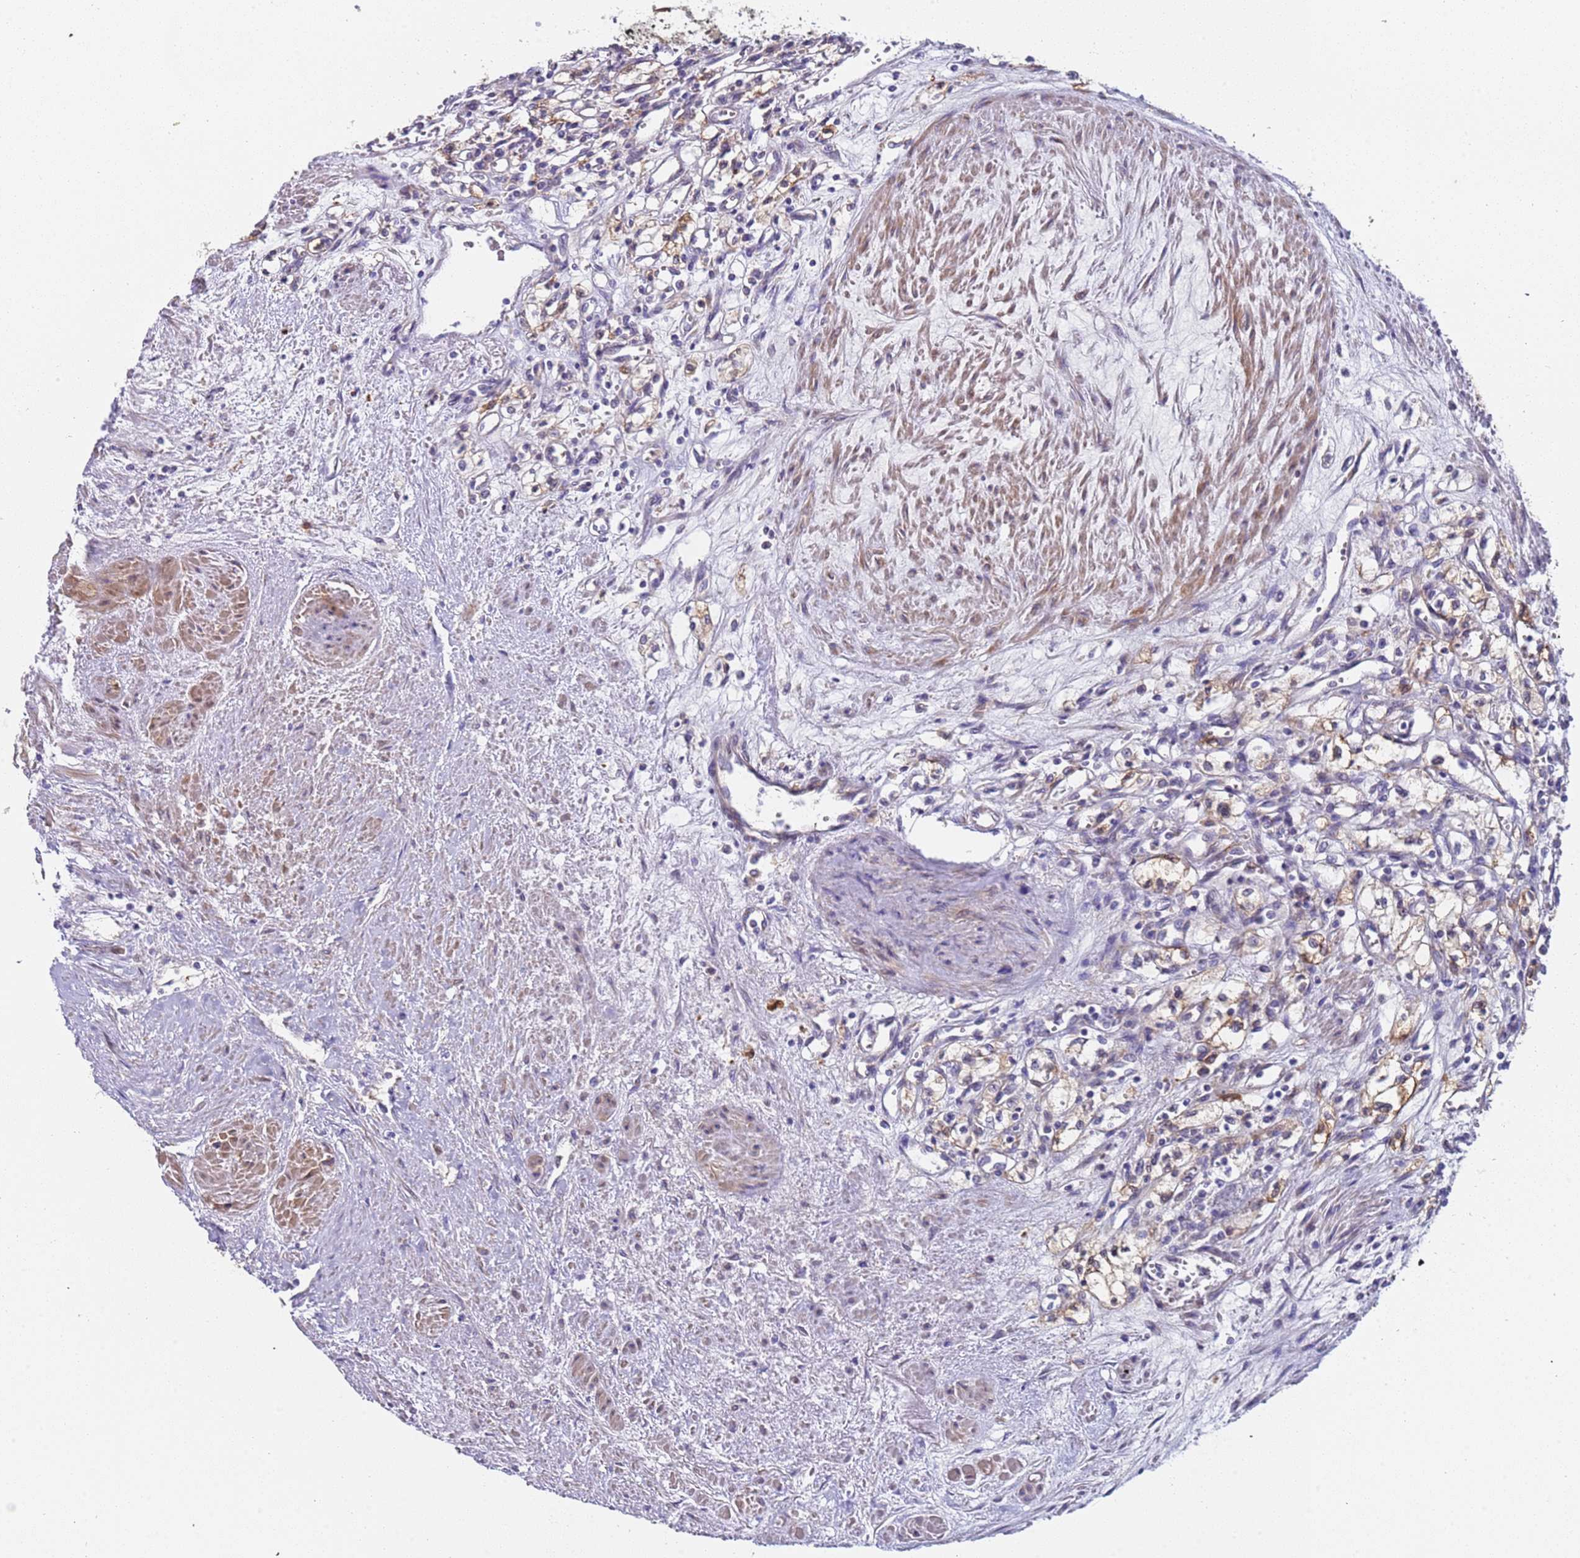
{"staining": {"intensity": "weak", "quantity": "25%-75%", "location": "cytoplasmic/membranous"}, "tissue": "renal cancer", "cell_type": "Tumor cells", "image_type": "cancer", "snomed": [{"axis": "morphology", "description": "Adenocarcinoma, NOS"}, {"axis": "topography", "description": "Kidney"}], "caption": "This image displays IHC staining of renal cancer (adenocarcinoma), with low weak cytoplasmic/membranous staining in about 25%-75% of tumor cells.", "gene": "PAQR7", "patient": {"sex": "male", "age": 59}}